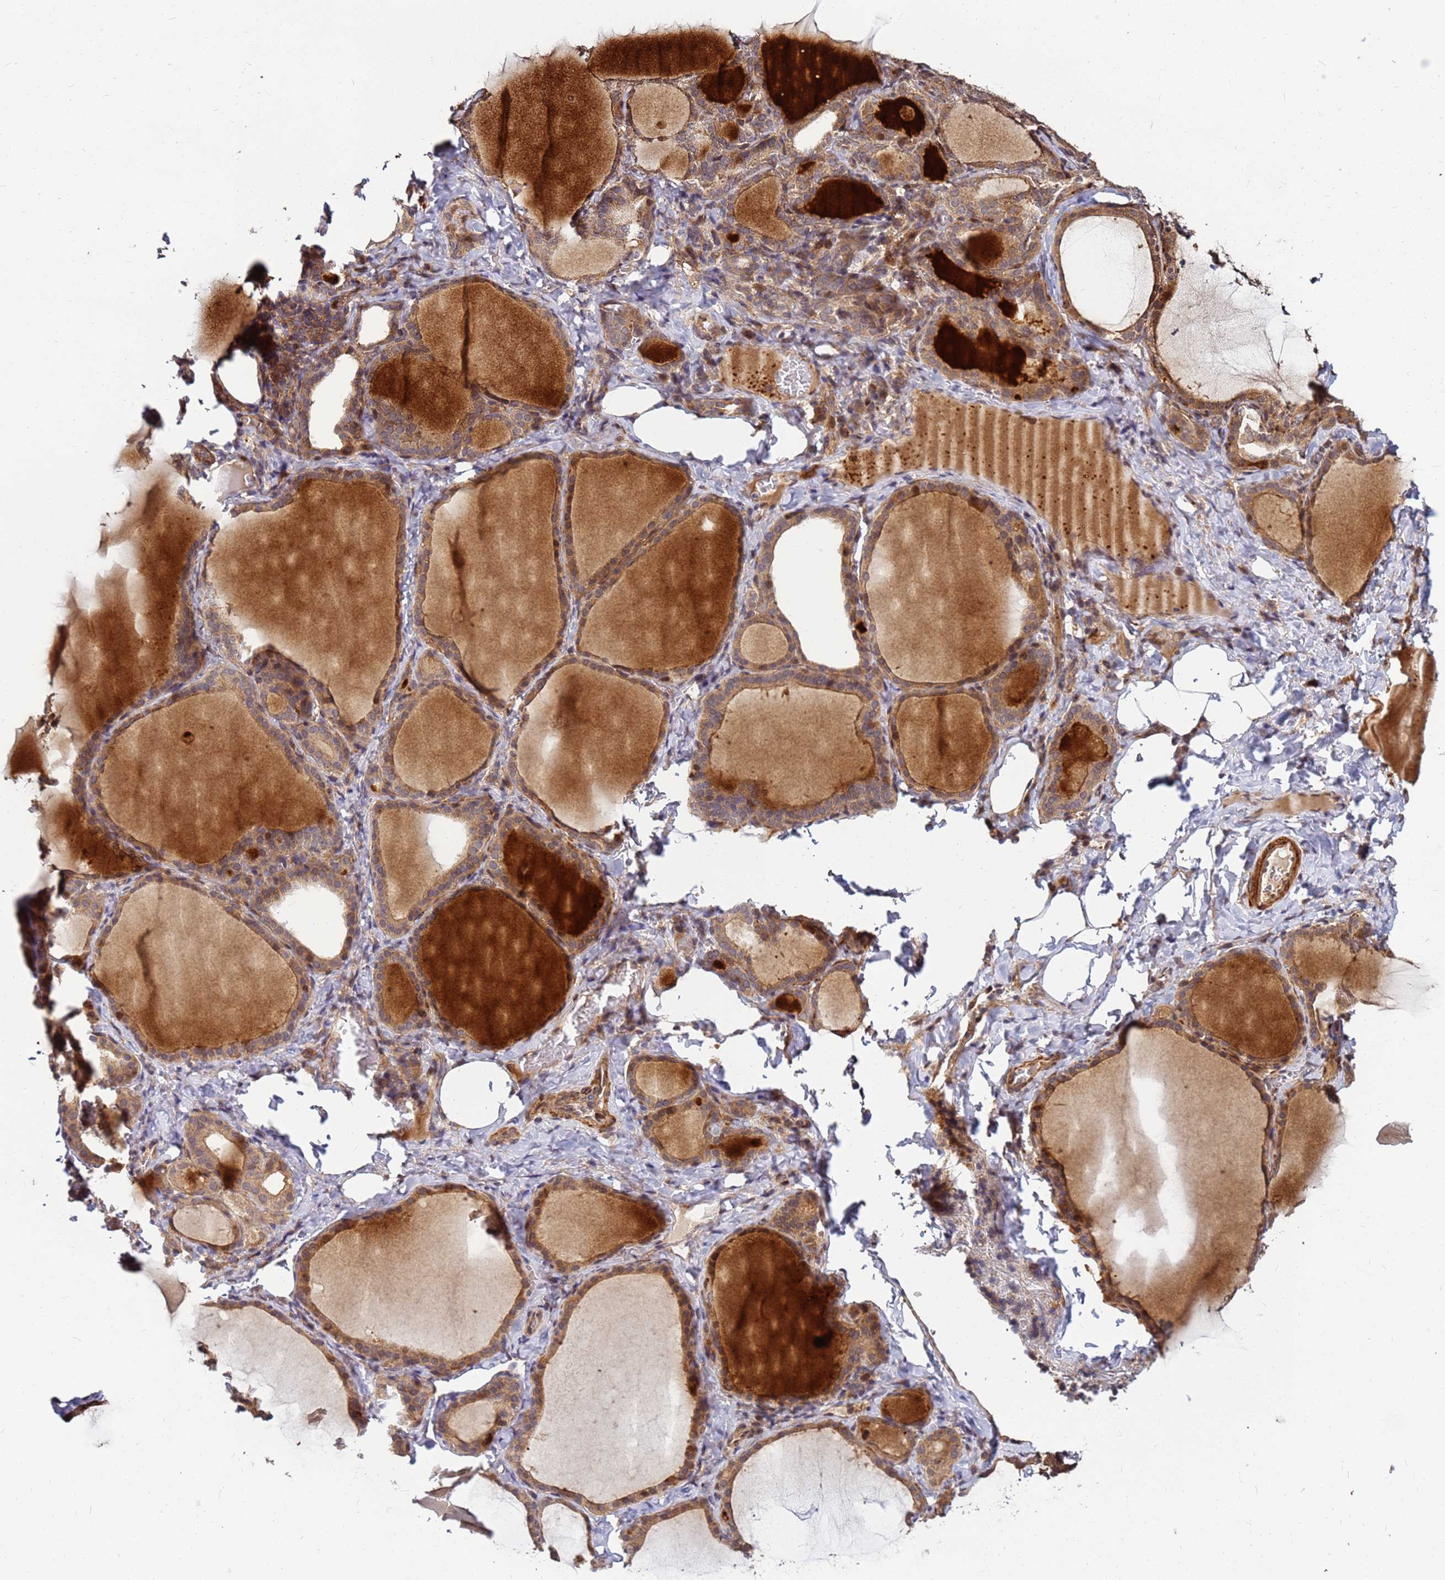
{"staining": {"intensity": "moderate", "quantity": ">75%", "location": "cytoplasmic/membranous"}, "tissue": "thyroid gland", "cell_type": "Glandular cells", "image_type": "normal", "snomed": [{"axis": "morphology", "description": "Normal tissue, NOS"}, {"axis": "topography", "description": "Thyroid gland"}], "caption": "IHC of unremarkable thyroid gland exhibits medium levels of moderate cytoplasmic/membranous expression in approximately >75% of glandular cells.", "gene": "DUS4L", "patient": {"sex": "female", "age": 39}}